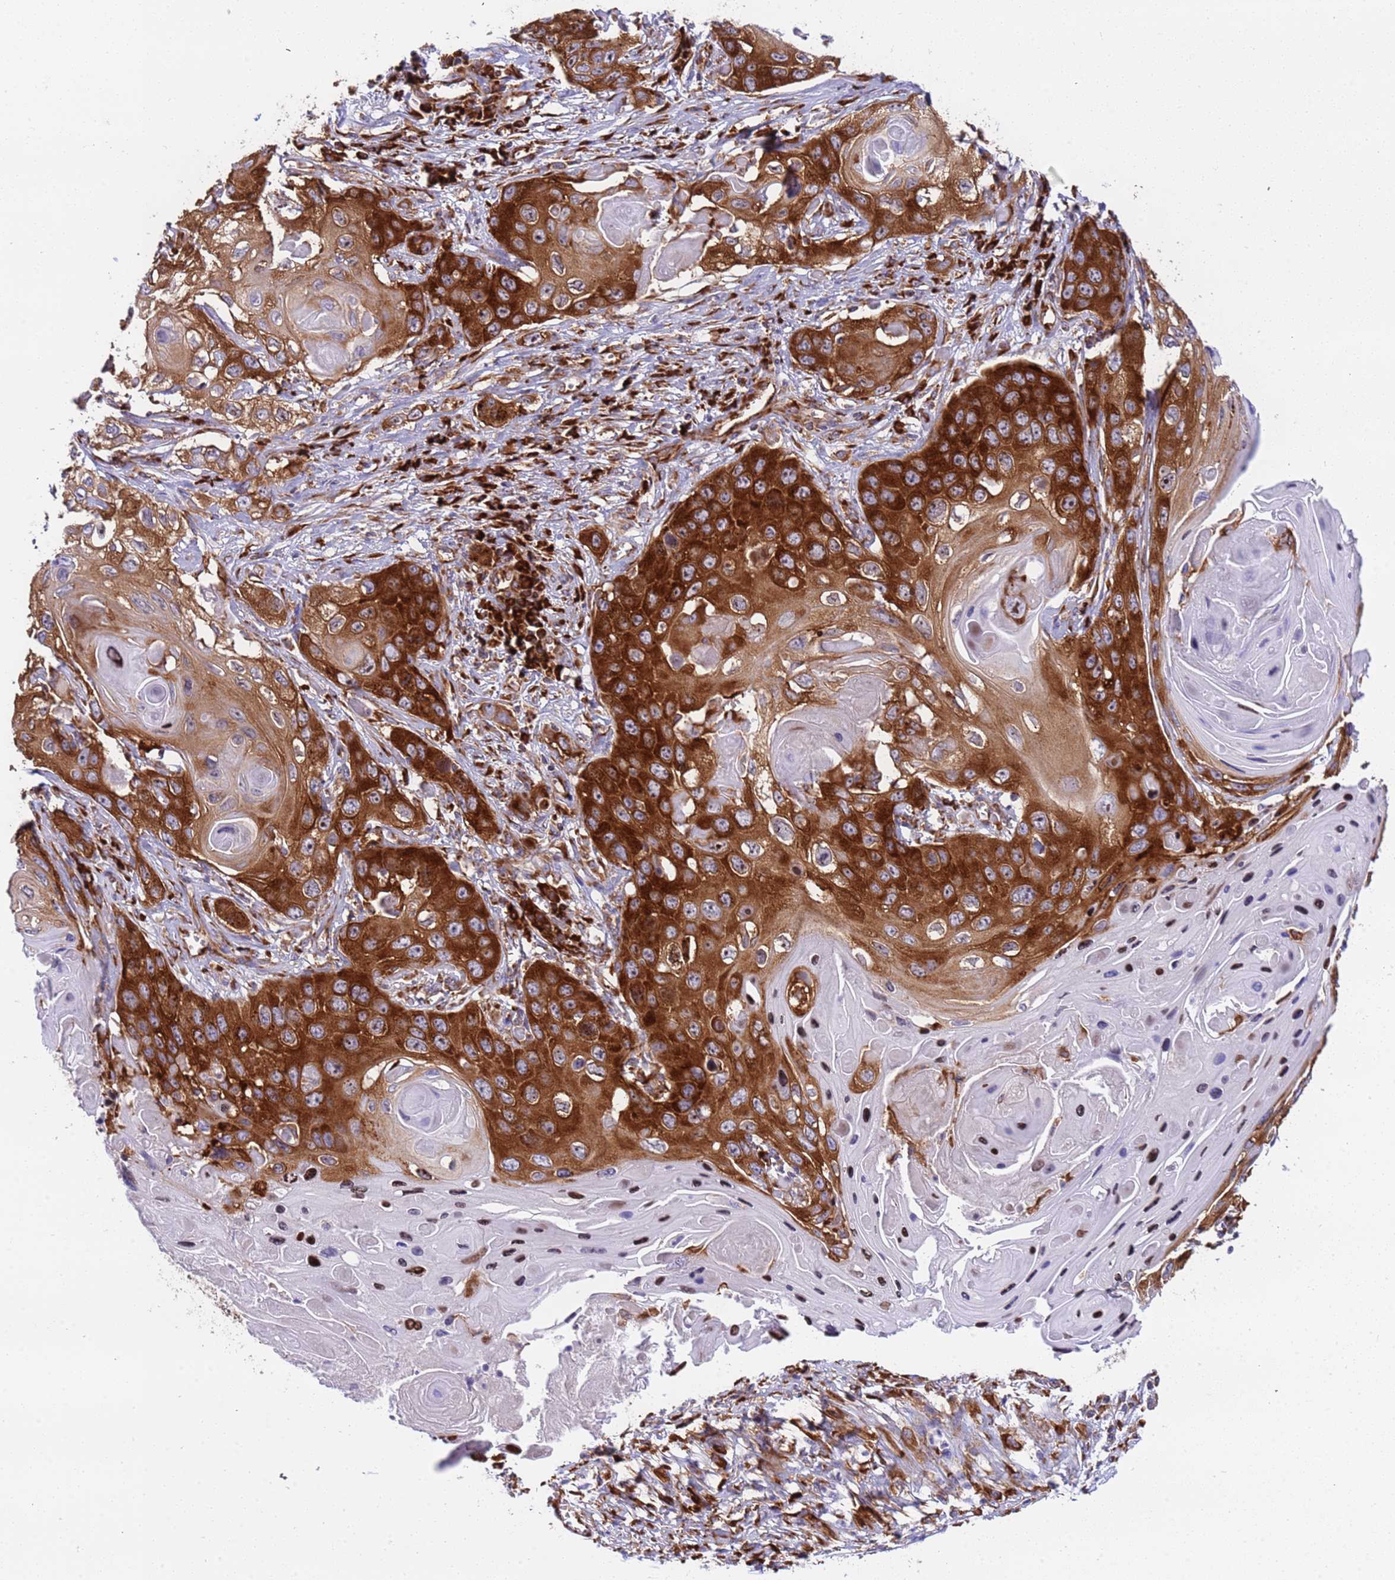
{"staining": {"intensity": "strong", "quantity": ">75%", "location": "cytoplasmic/membranous,nuclear"}, "tissue": "skin cancer", "cell_type": "Tumor cells", "image_type": "cancer", "snomed": [{"axis": "morphology", "description": "Squamous cell carcinoma, NOS"}, {"axis": "topography", "description": "Skin"}], "caption": "Tumor cells display high levels of strong cytoplasmic/membranous and nuclear expression in about >75% of cells in skin cancer (squamous cell carcinoma). (brown staining indicates protein expression, while blue staining denotes nuclei).", "gene": "RPL36", "patient": {"sex": "male", "age": 55}}